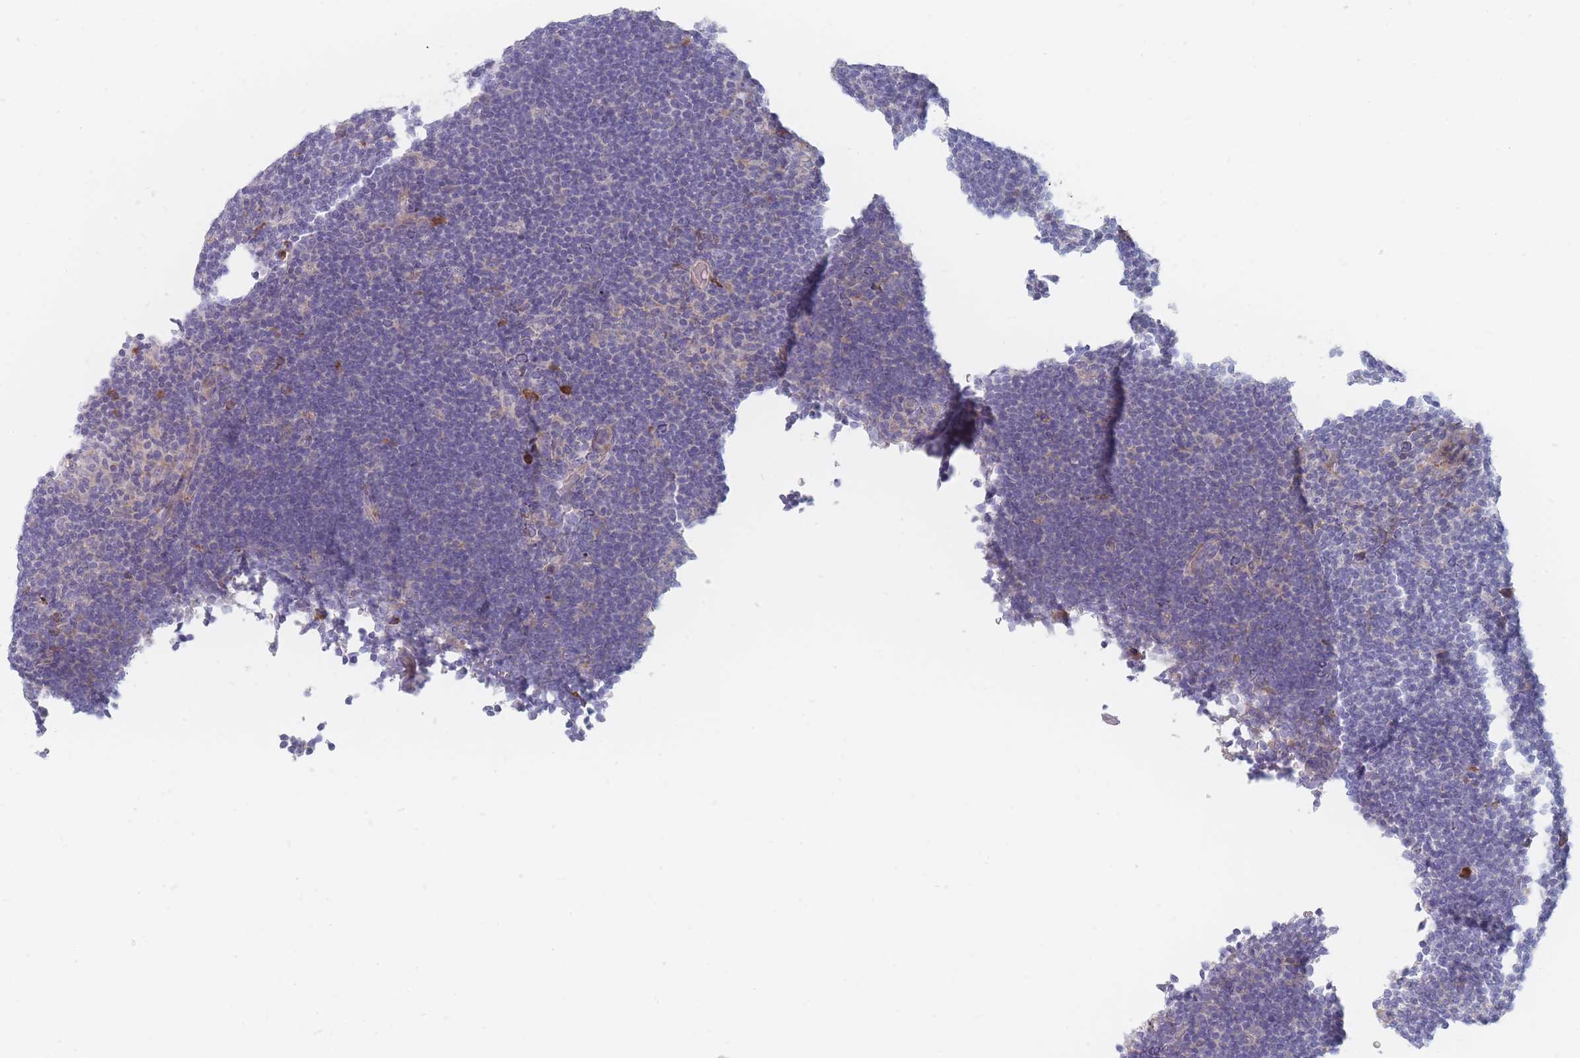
{"staining": {"intensity": "negative", "quantity": "none", "location": "none"}, "tissue": "lymphoma", "cell_type": "Tumor cells", "image_type": "cancer", "snomed": [{"axis": "morphology", "description": "Hodgkin's disease, NOS"}, {"axis": "topography", "description": "Lymph node"}], "caption": "There is no significant positivity in tumor cells of Hodgkin's disease.", "gene": "SPATS1", "patient": {"sex": "female", "age": 57}}